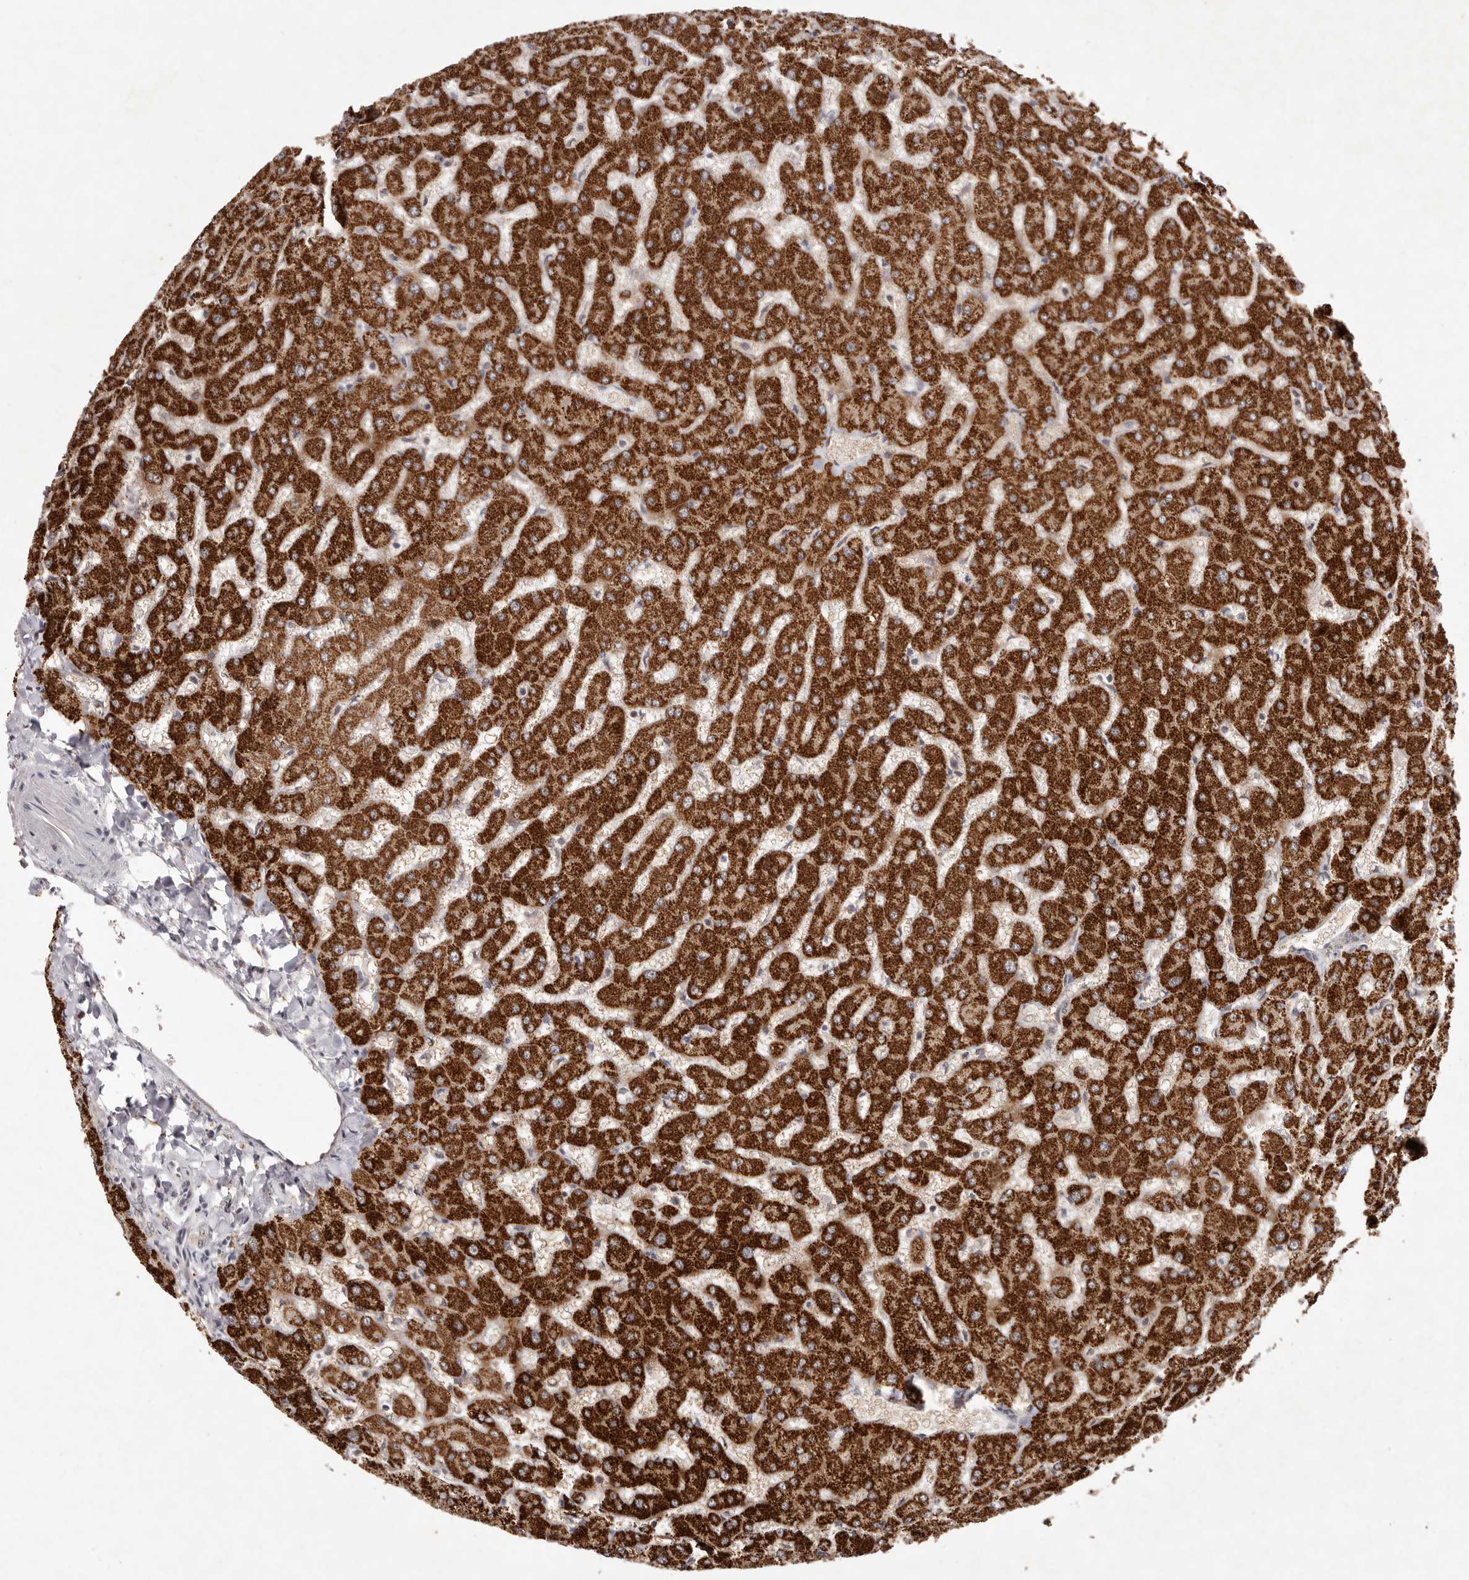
{"staining": {"intensity": "weak", "quantity": "<25%", "location": "nuclear"}, "tissue": "liver", "cell_type": "Cholangiocytes", "image_type": "normal", "snomed": [{"axis": "morphology", "description": "Normal tissue, NOS"}, {"axis": "topography", "description": "Liver"}], "caption": "This is an immunohistochemistry photomicrograph of benign human liver. There is no expression in cholangiocytes.", "gene": "BUD31", "patient": {"sex": "female", "age": 63}}